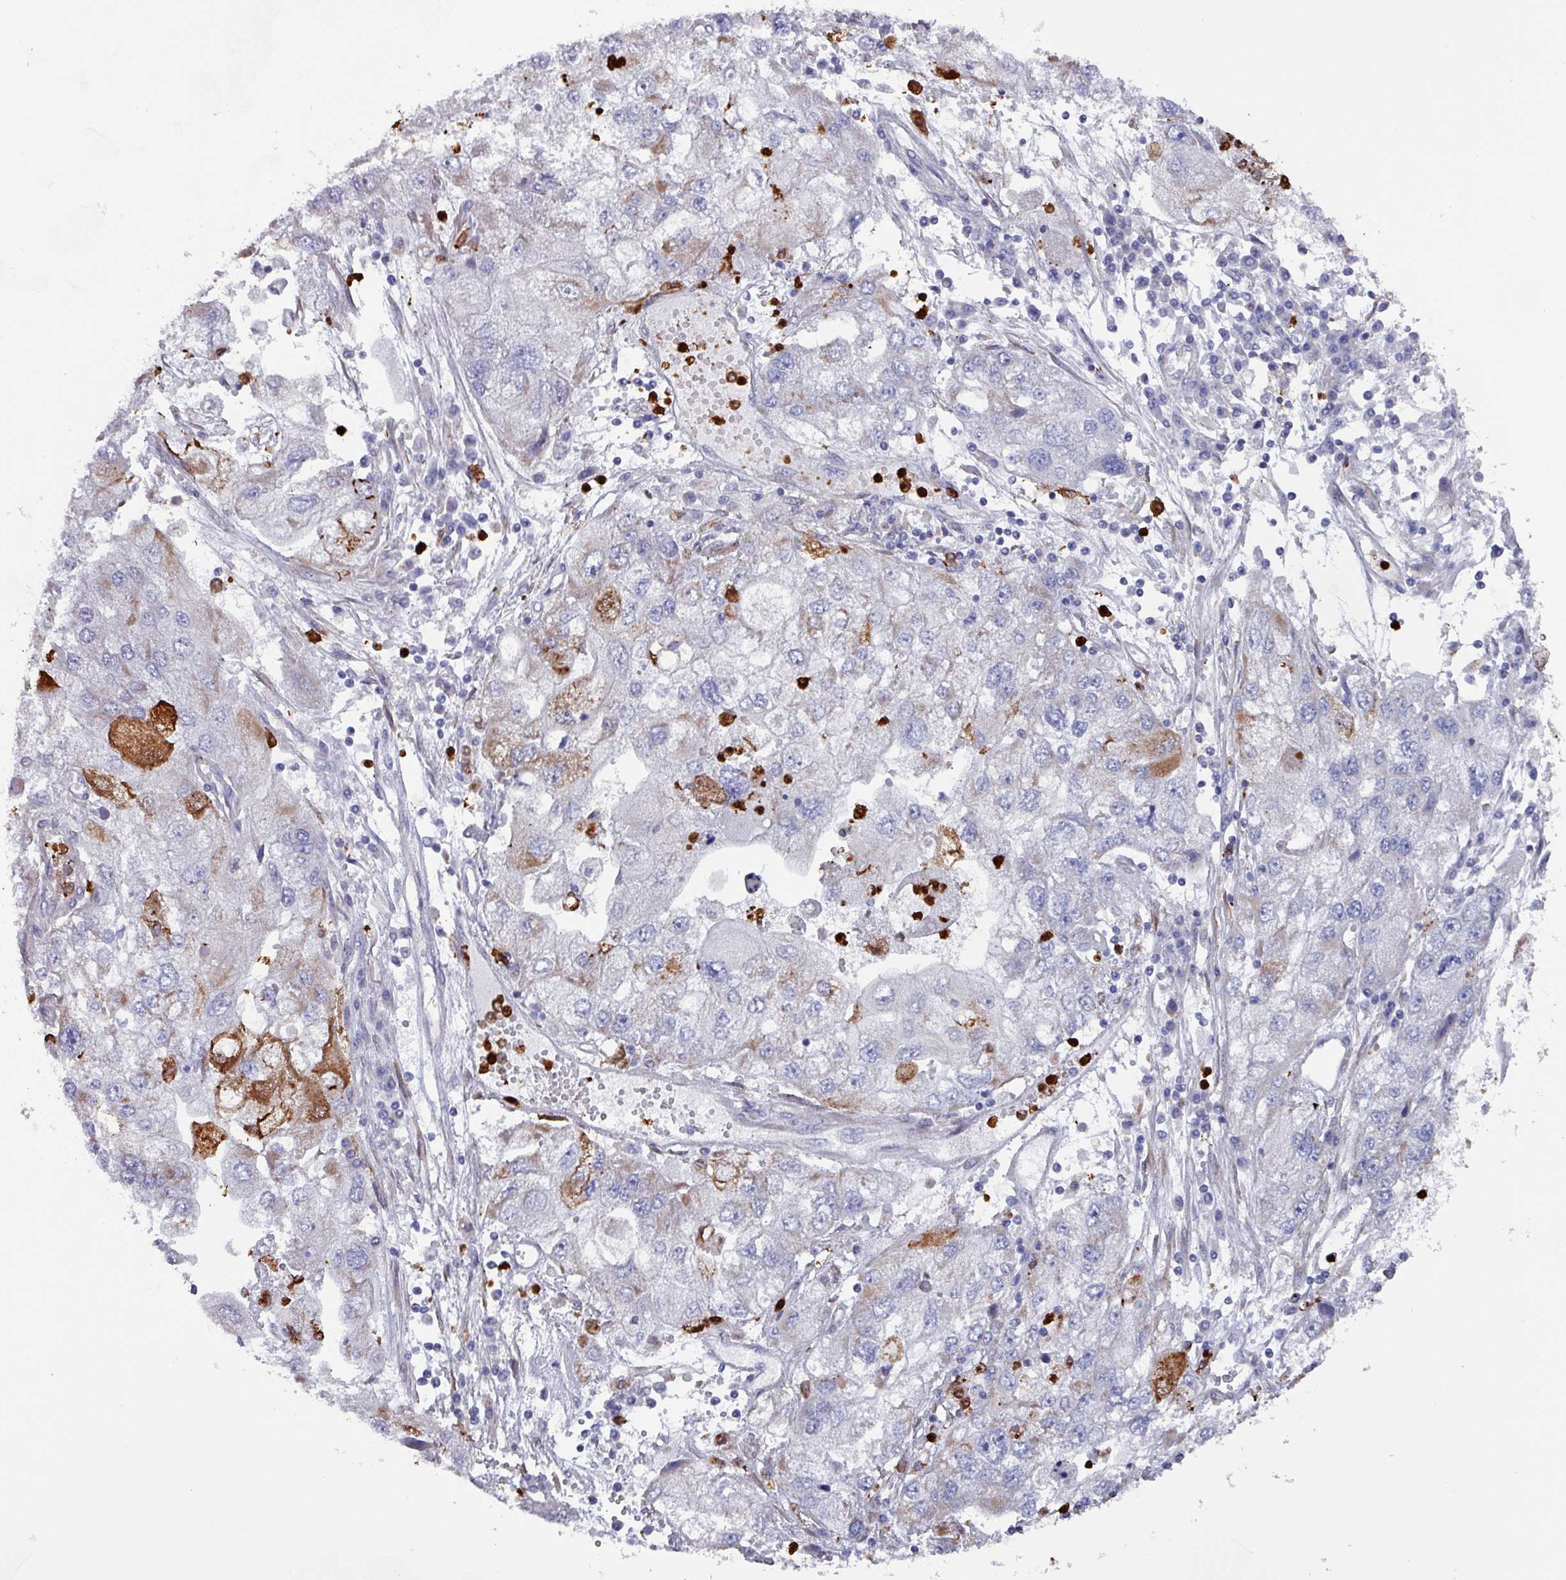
{"staining": {"intensity": "moderate", "quantity": "<25%", "location": "cytoplasmic/membranous"}, "tissue": "endometrial cancer", "cell_type": "Tumor cells", "image_type": "cancer", "snomed": [{"axis": "morphology", "description": "Adenocarcinoma, NOS"}, {"axis": "topography", "description": "Endometrium"}], "caption": "Immunohistochemical staining of endometrial cancer (adenocarcinoma) displays low levels of moderate cytoplasmic/membranous protein staining in about <25% of tumor cells.", "gene": "UQCC2", "patient": {"sex": "female", "age": 49}}